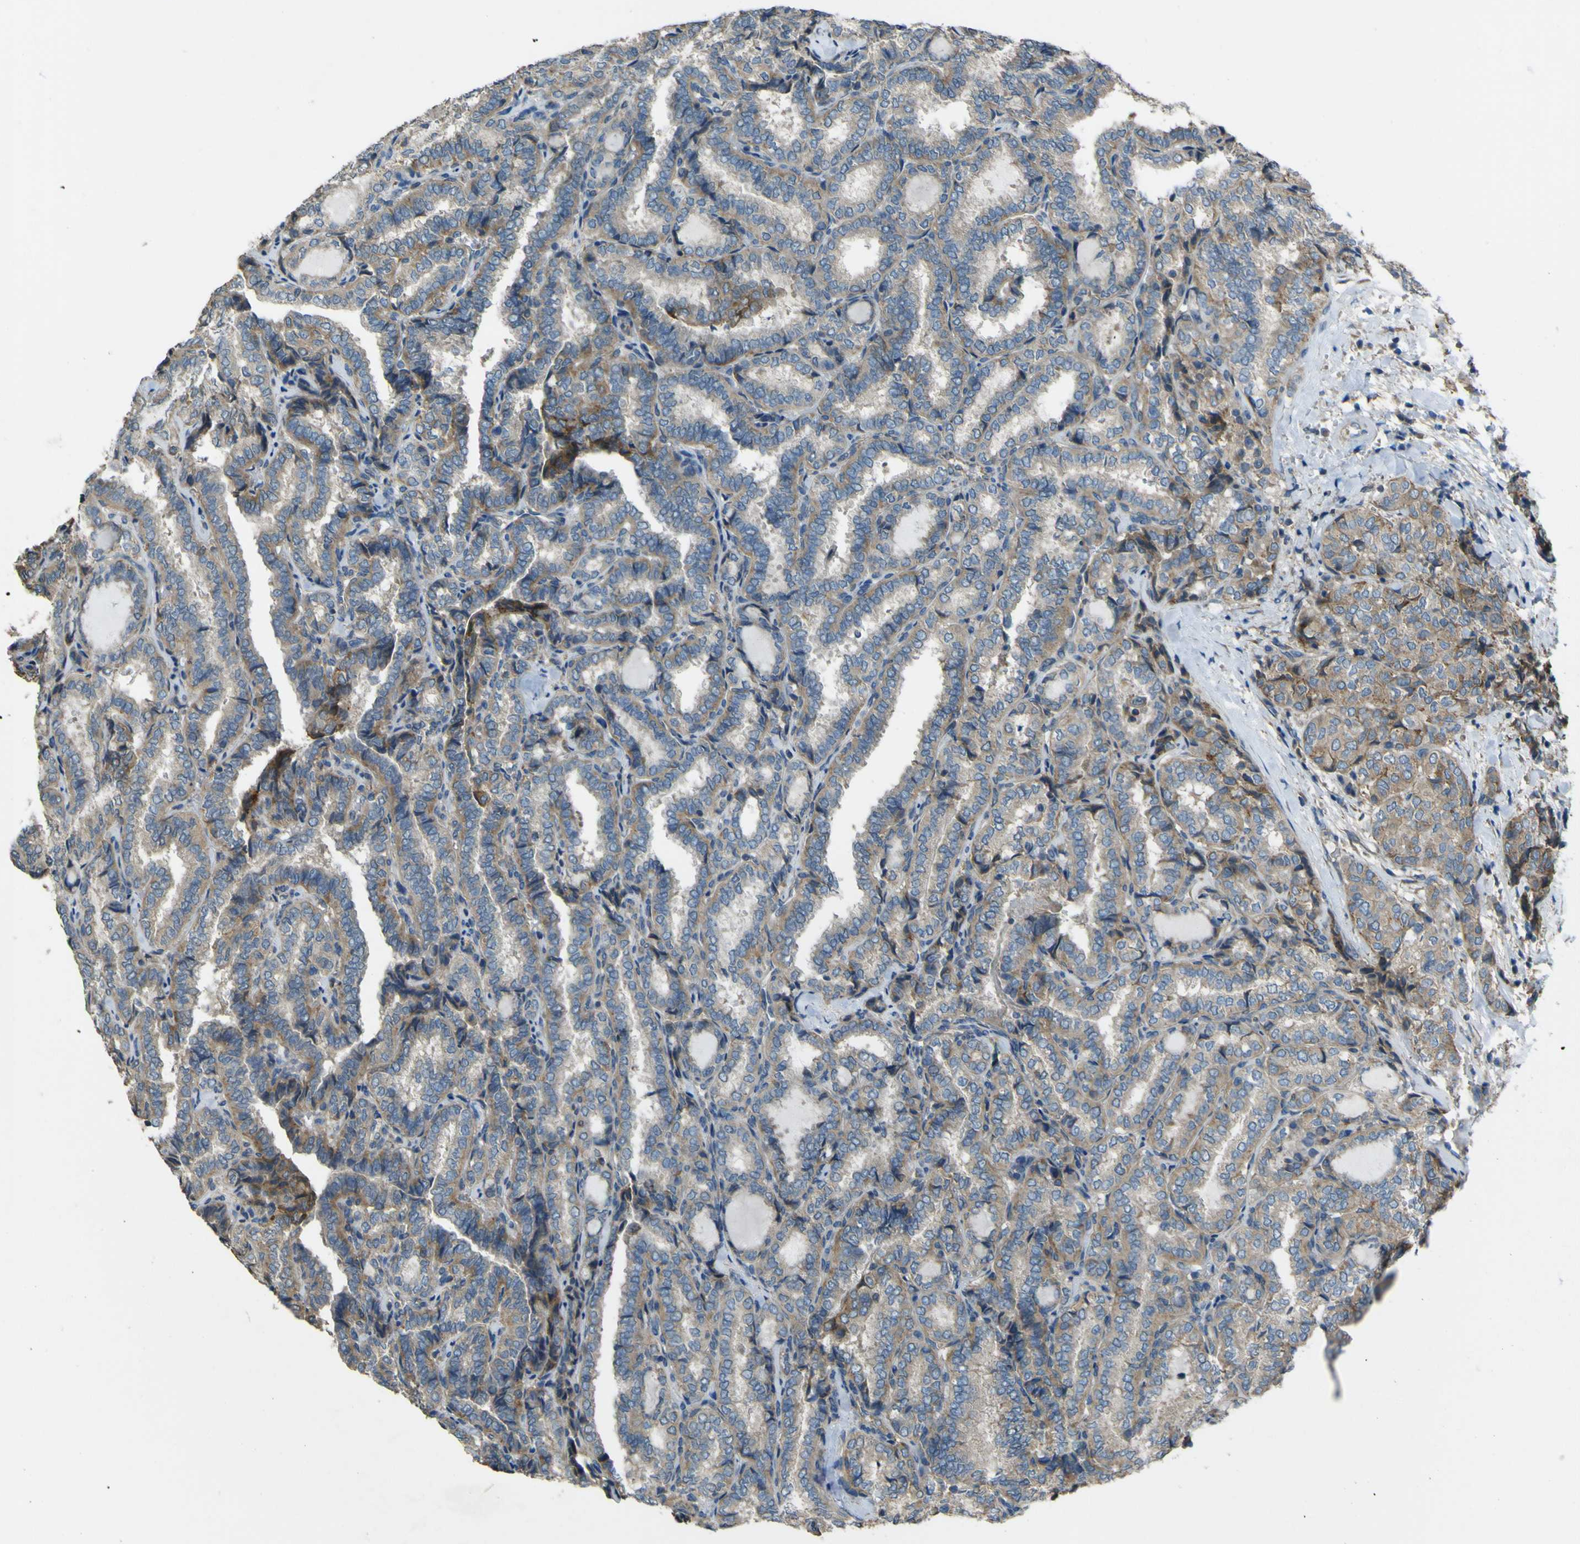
{"staining": {"intensity": "moderate", "quantity": "25%-75%", "location": "cytoplasmic/membranous"}, "tissue": "thyroid cancer", "cell_type": "Tumor cells", "image_type": "cancer", "snomed": [{"axis": "morphology", "description": "Normal tissue, NOS"}, {"axis": "morphology", "description": "Papillary adenocarcinoma, NOS"}, {"axis": "topography", "description": "Thyroid gland"}], "caption": "This is a micrograph of IHC staining of papillary adenocarcinoma (thyroid), which shows moderate staining in the cytoplasmic/membranous of tumor cells.", "gene": "NAALADL2", "patient": {"sex": "female", "age": 30}}